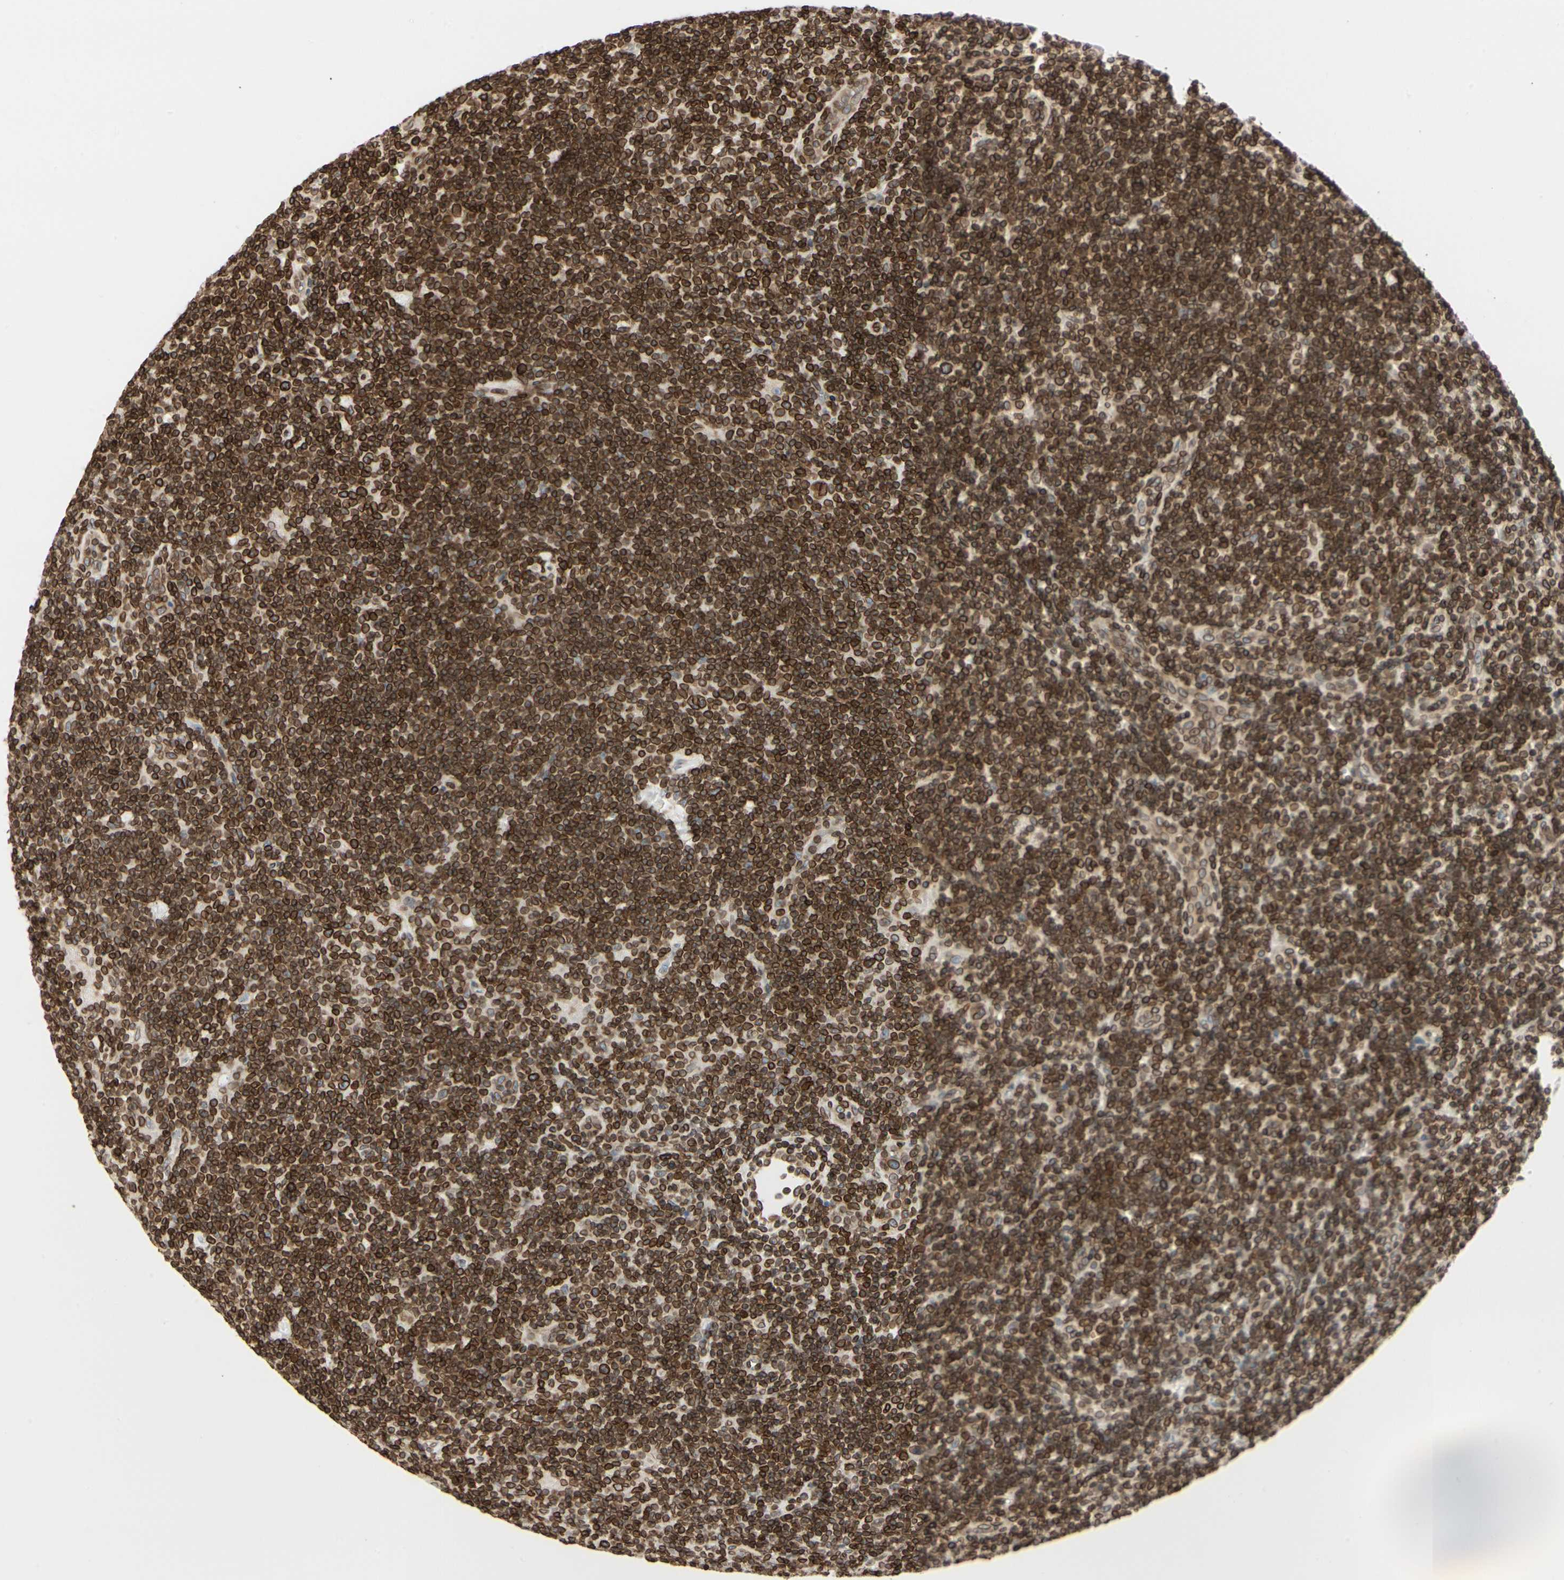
{"staining": {"intensity": "moderate", "quantity": "25%-75%", "location": "cytoplasmic/membranous,nuclear"}, "tissue": "lymphoma", "cell_type": "Tumor cells", "image_type": "cancer", "snomed": [{"axis": "morphology", "description": "Hodgkin's disease, NOS"}, {"axis": "topography", "description": "Lymph node"}], "caption": "This micrograph reveals immunohistochemistry (IHC) staining of lymphoma, with medium moderate cytoplasmic/membranous and nuclear staining in about 25%-75% of tumor cells.", "gene": "TMPO", "patient": {"sex": "female", "age": 57}}